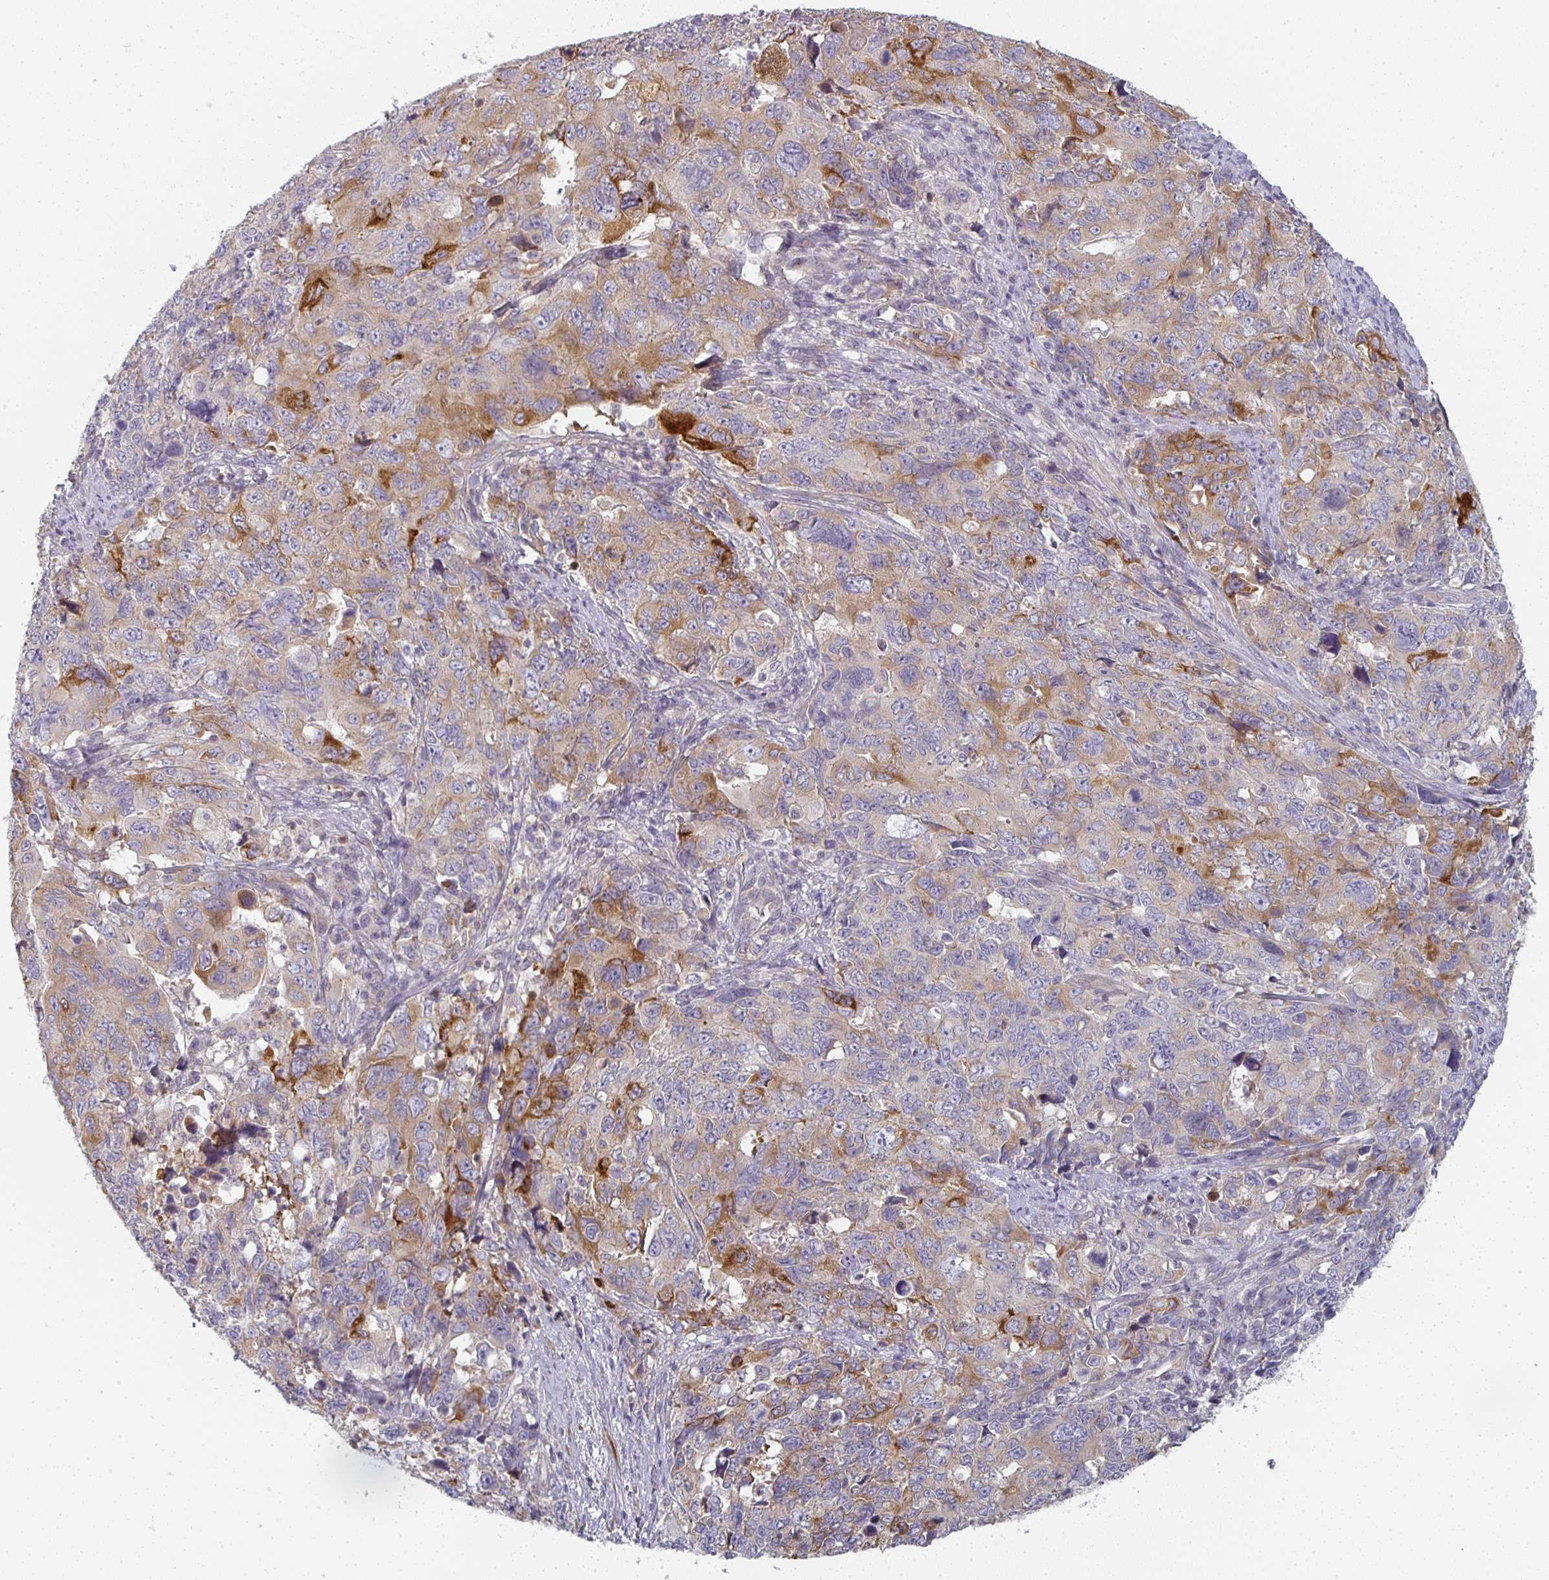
{"staining": {"intensity": "moderate", "quantity": "<25%", "location": "cytoplasmic/membranous"}, "tissue": "cervical cancer", "cell_type": "Tumor cells", "image_type": "cancer", "snomed": [{"axis": "morphology", "description": "Adenocarcinoma, NOS"}, {"axis": "topography", "description": "Cervix"}], "caption": "Protein expression analysis of human cervical cancer reveals moderate cytoplasmic/membranous staining in approximately <25% of tumor cells. (DAB (3,3'-diaminobenzidine) = brown stain, brightfield microscopy at high magnification).", "gene": "CTHRC1", "patient": {"sex": "female", "age": 63}}